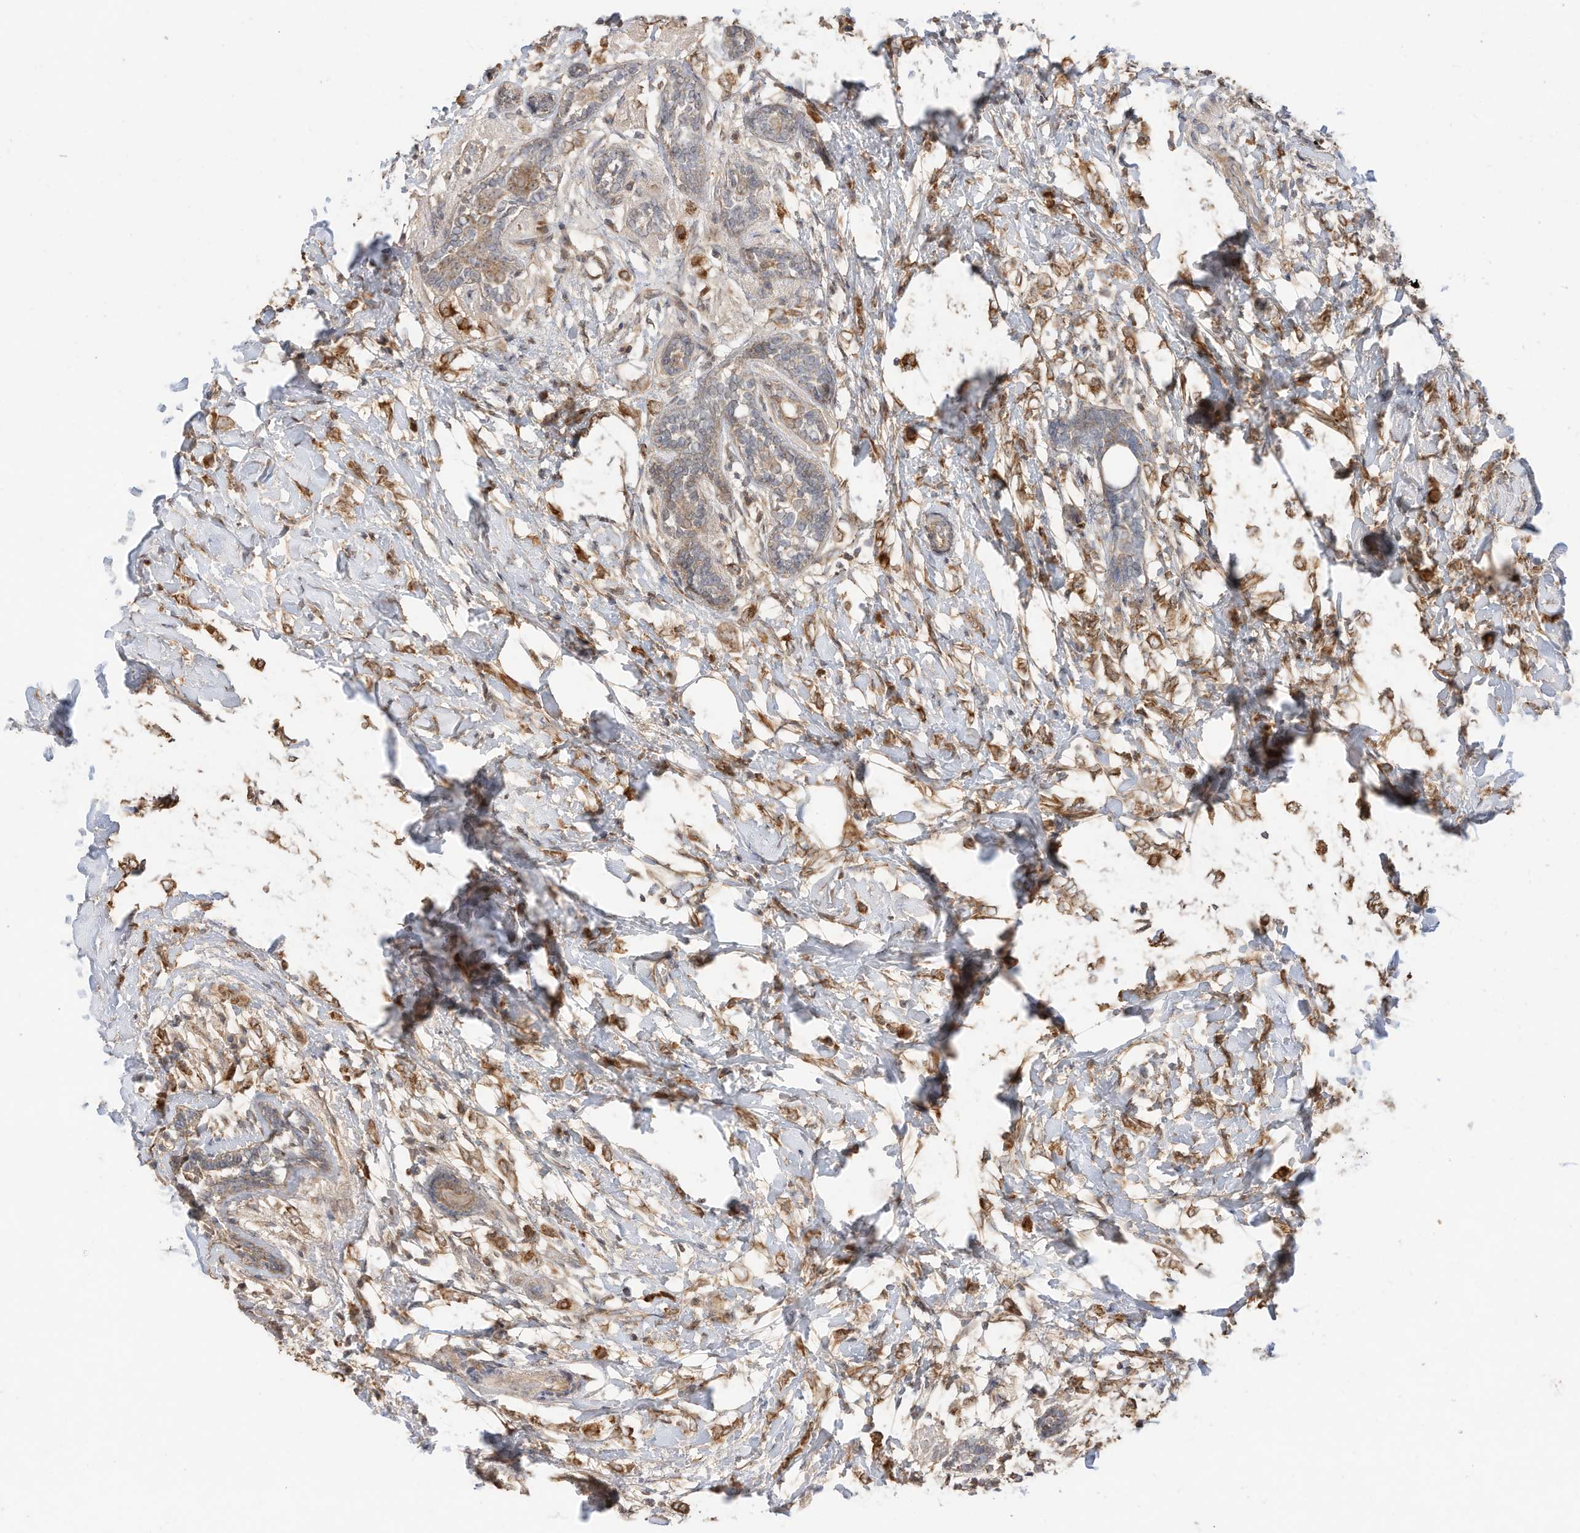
{"staining": {"intensity": "moderate", "quantity": ">75%", "location": "cytoplasmic/membranous"}, "tissue": "breast cancer", "cell_type": "Tumor cells", "image_type": "cancer", "snomed": [{"axis": "morphology", "description": "Normal tissue, NOS"}, {"axis": "morphology", "description": "Lobular carcinoma"}, {"axis": "topography", "description": "Breast"}], "caption": "Protein staining by immunohistochemistry shows moderate cytoplasmic/membranous staining in about >75% of tumor cells in breast lobular carcinoma. (DAB (3,3'-diaminobenzidine) IHC, brown staining for protein, blue staining for nuclei).", "gene": "CAGE1", "patient": {"sex": "female", "age": 47}}